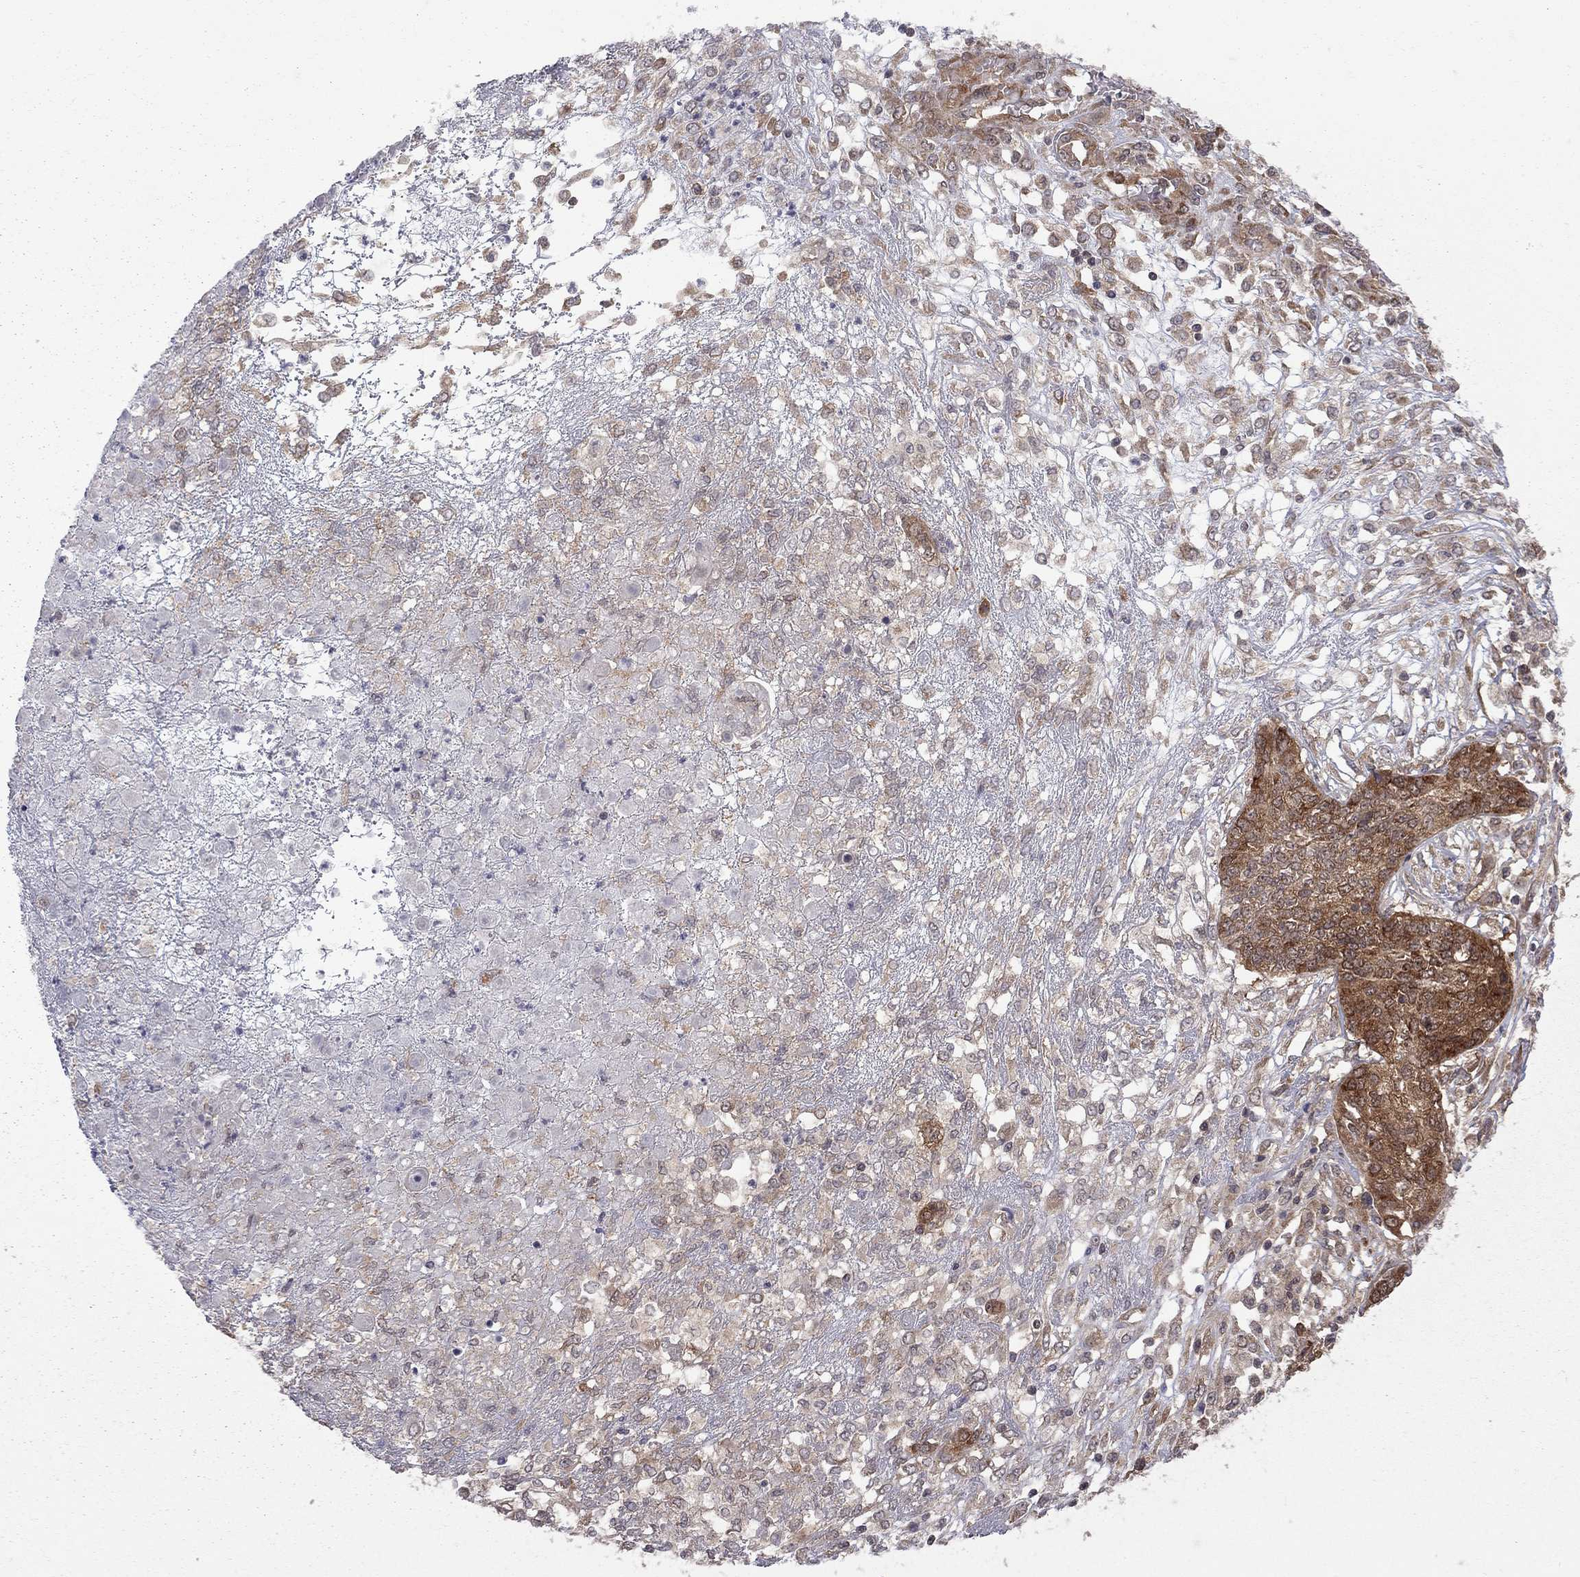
{"staining": {"intensity": "moderate", "quantity": ">75%", "location": "cytoplasmic/membranous"}, "tissue": "ovarian cancer", "cell_type": "Tumor cells", "image_type": "cancer", "snomed": [{"axis": "morphology", "description": "Cystadenocarcinoma, serous, NOS"}, {"axis": "topography", "description": "Ovary"}], "caption": "Protein analysis of ovarian cancer (serous cystadenocarcinoma) tissue displays moderate cytoplasmic/membranous staining in about >75% of tumor cells.", "gene": "NAA50", "patient": {"sex": "female", "age": 67}}